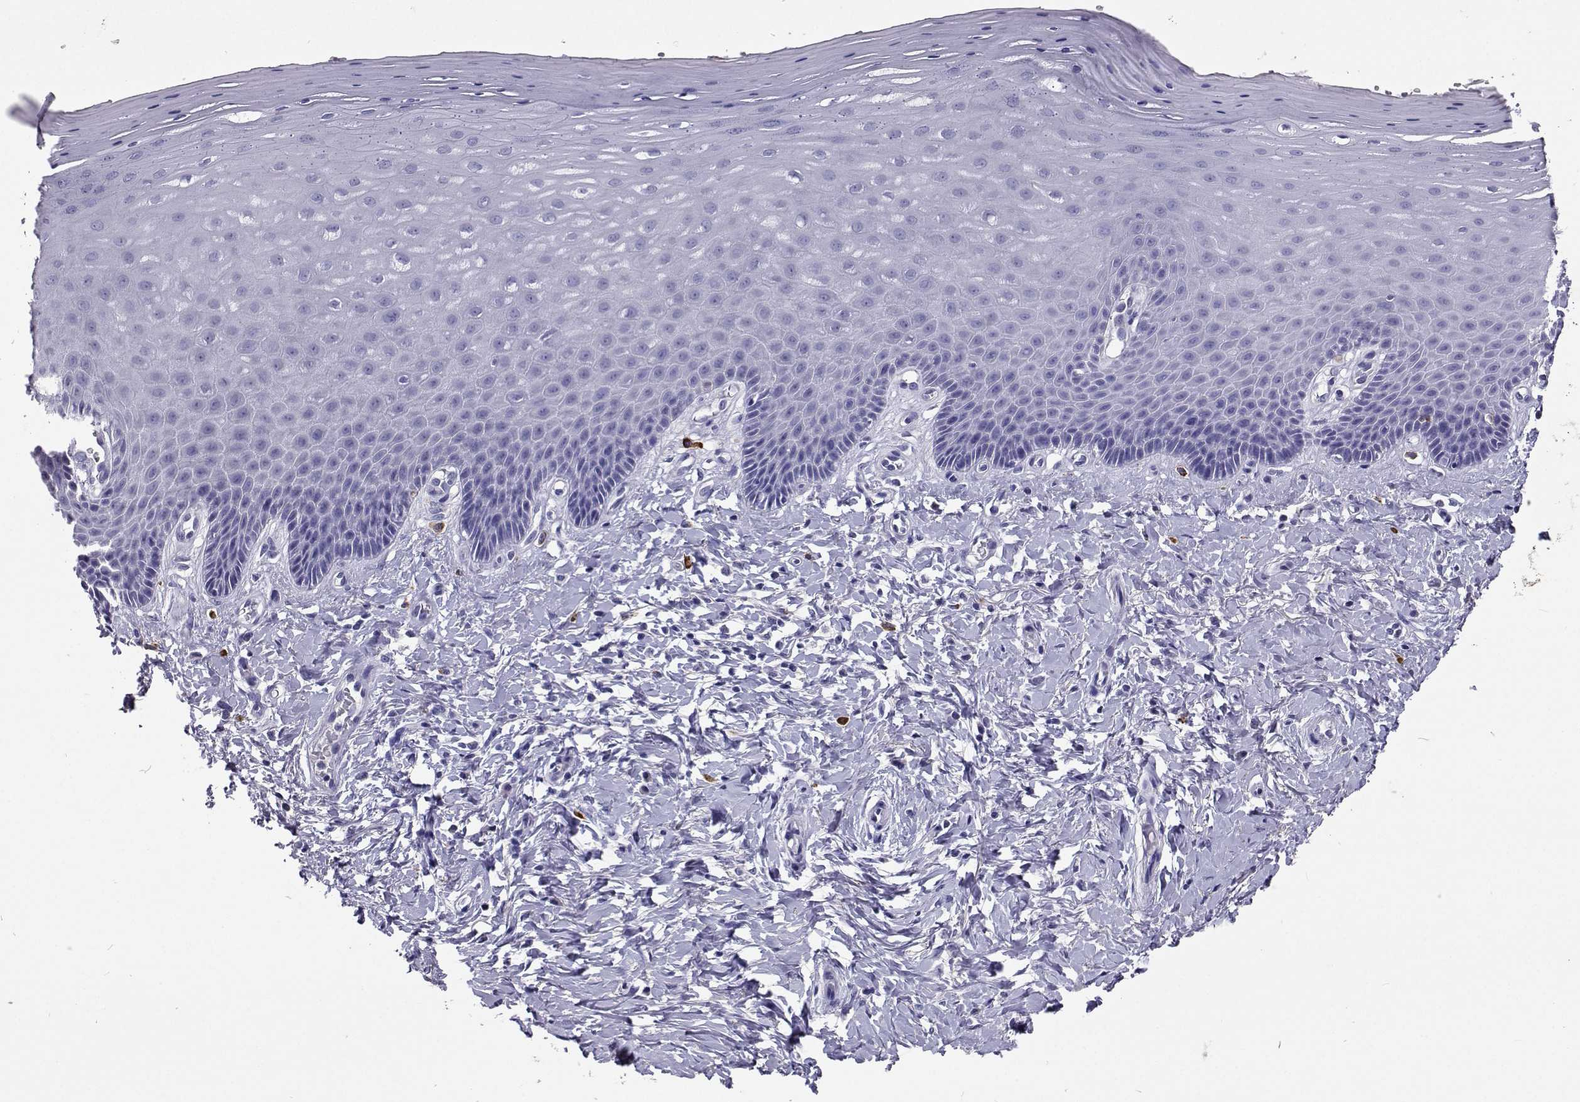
{"staining": {"intensity": "negative", "quantity": "none", "location": "none"}, "tissue": "vagina", "cell_type": "Squamous epithelial cells", "image_type": "normal", "snomed": [{"axis": "morphology", "description": "Normal tissue, NOS"}, {"axis": "topography", "description": "Vagina"}], "caption": "IHC of normal vagina reveals no expression in squamous epithelial cells.", "gene": "CFAP44", "patient": {"sex": "female", "age": 83}}